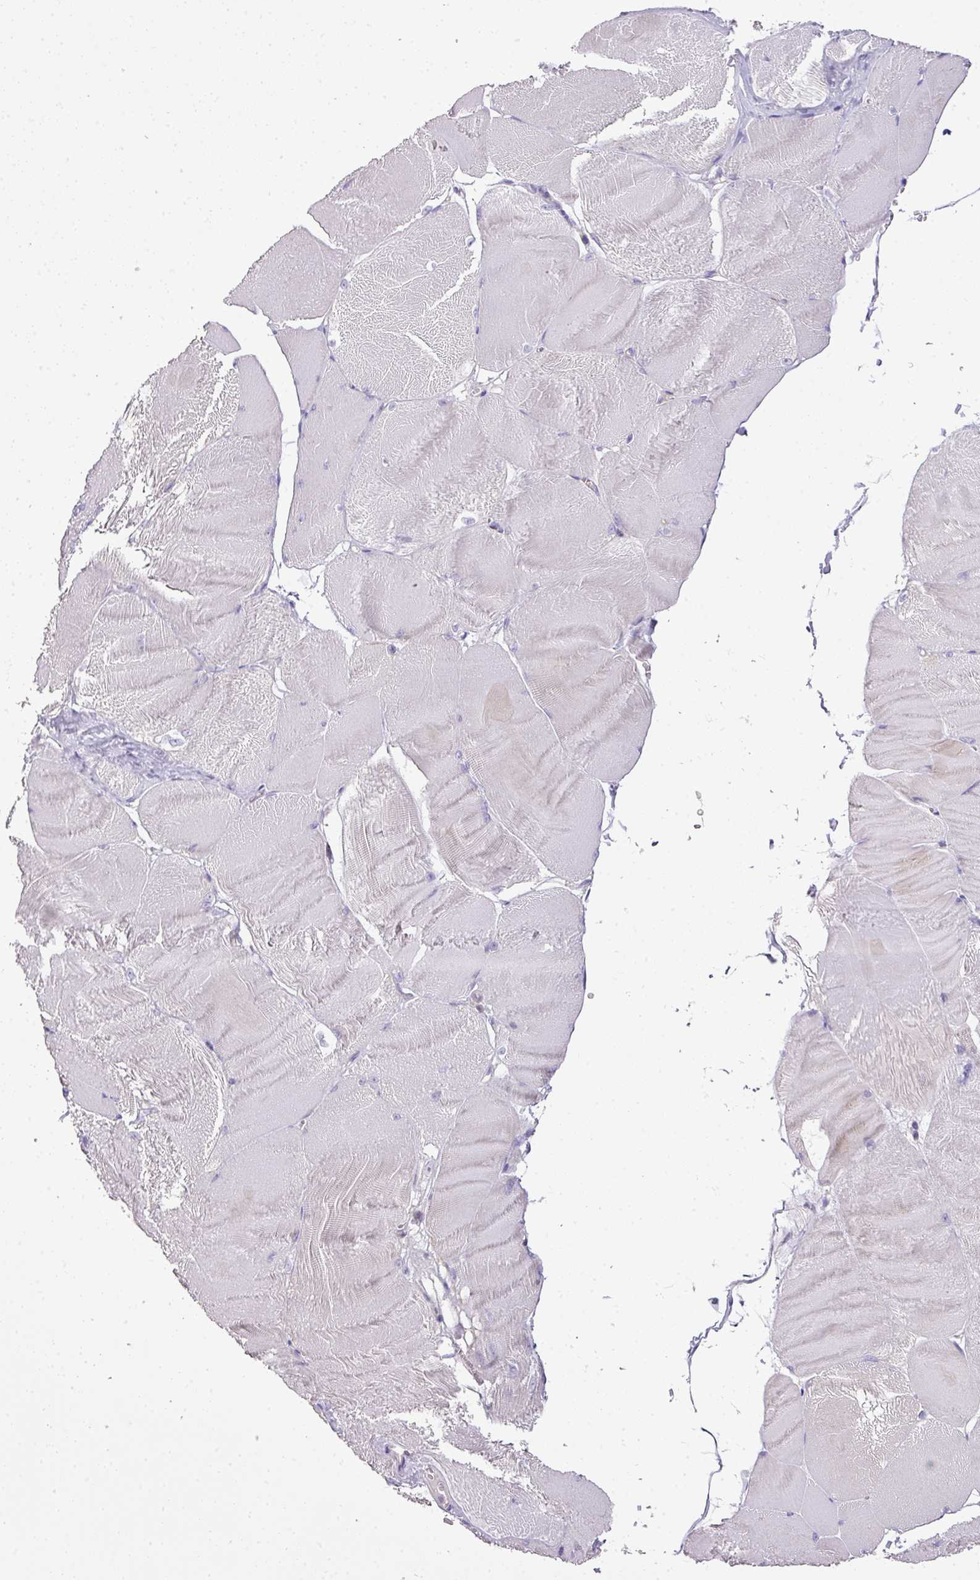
{"staining": {"intensity": "negative", "quantity": "none", "location": "none"}, "tissue": "skeletal muscle", "cell_type": "Myocytes", "image_type": "normal", "snomed": [{"axis": "morphology", "description": "Normal tissue, NOS"}, {"axis": "morphology", "description": "Basal cell carcinoma"}, {"axis": "topography", "description": "Skeletal muscle"}], "caption": "High power microscopy micrograph of an IHC image of unremarkable skeletal muscle, revealing no significant staining in myocytes.", "gene": "HOXC13", "patient": {"sex": "female", "age": 64}}